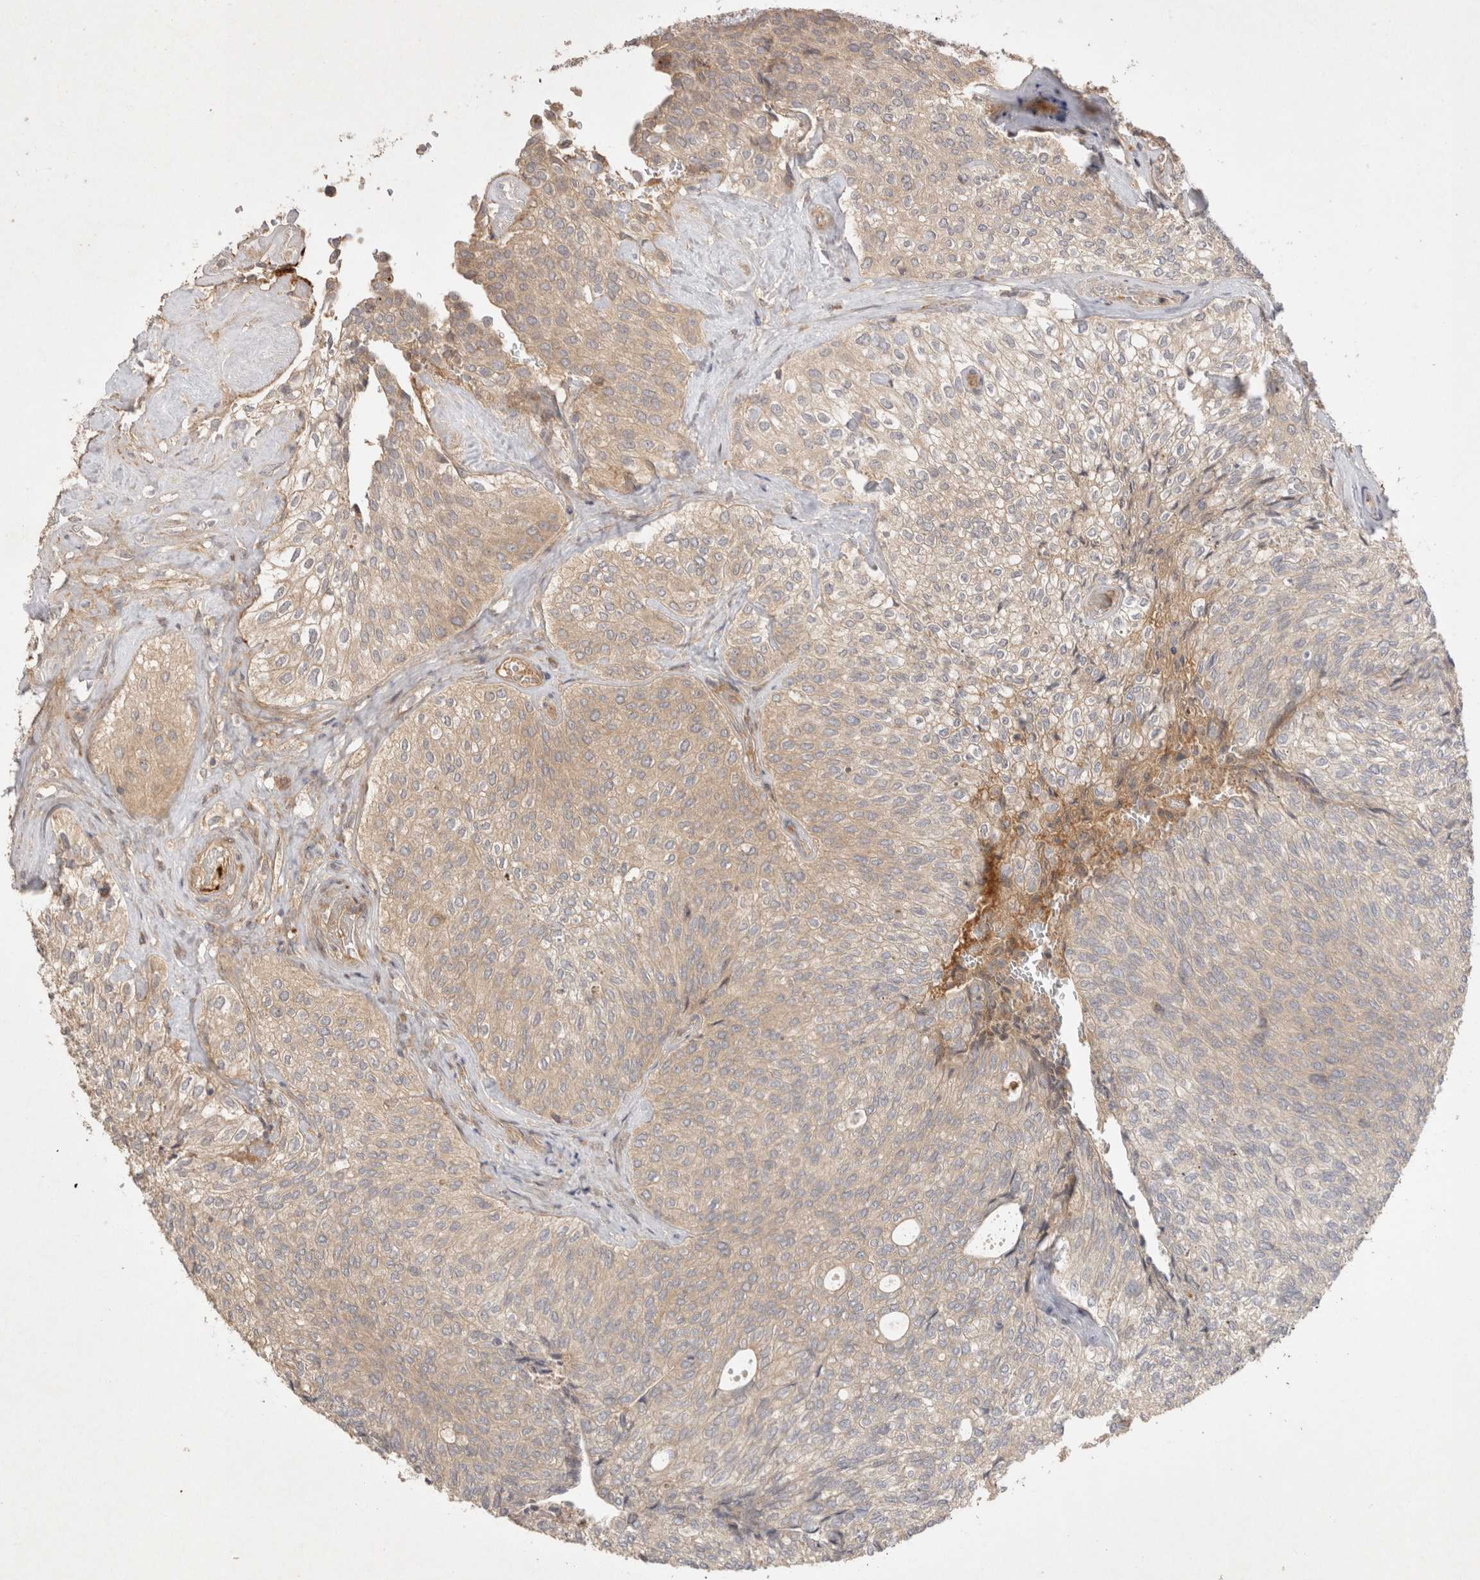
{"staining": {"intensity": "weak", "quantity": "<25%", "location": "cytoplasmic/membranous"}, "tissue": "urothelial cancer", "cell_type": "Tumor cells", "image_type": "cancer", "snomed": [{"axis": "morphology", "description": "Urothelial carcinoma, Low grade"}, {"axis": "topography", "description": "Urinary bladder"}], "caption": "DAB immunohistochemical staining of low-grade urothelial carcinoma shows no significant staining in tumor cells.", "gene": "PPP1R42", "patient": {"sex": "female", "age": 79}}